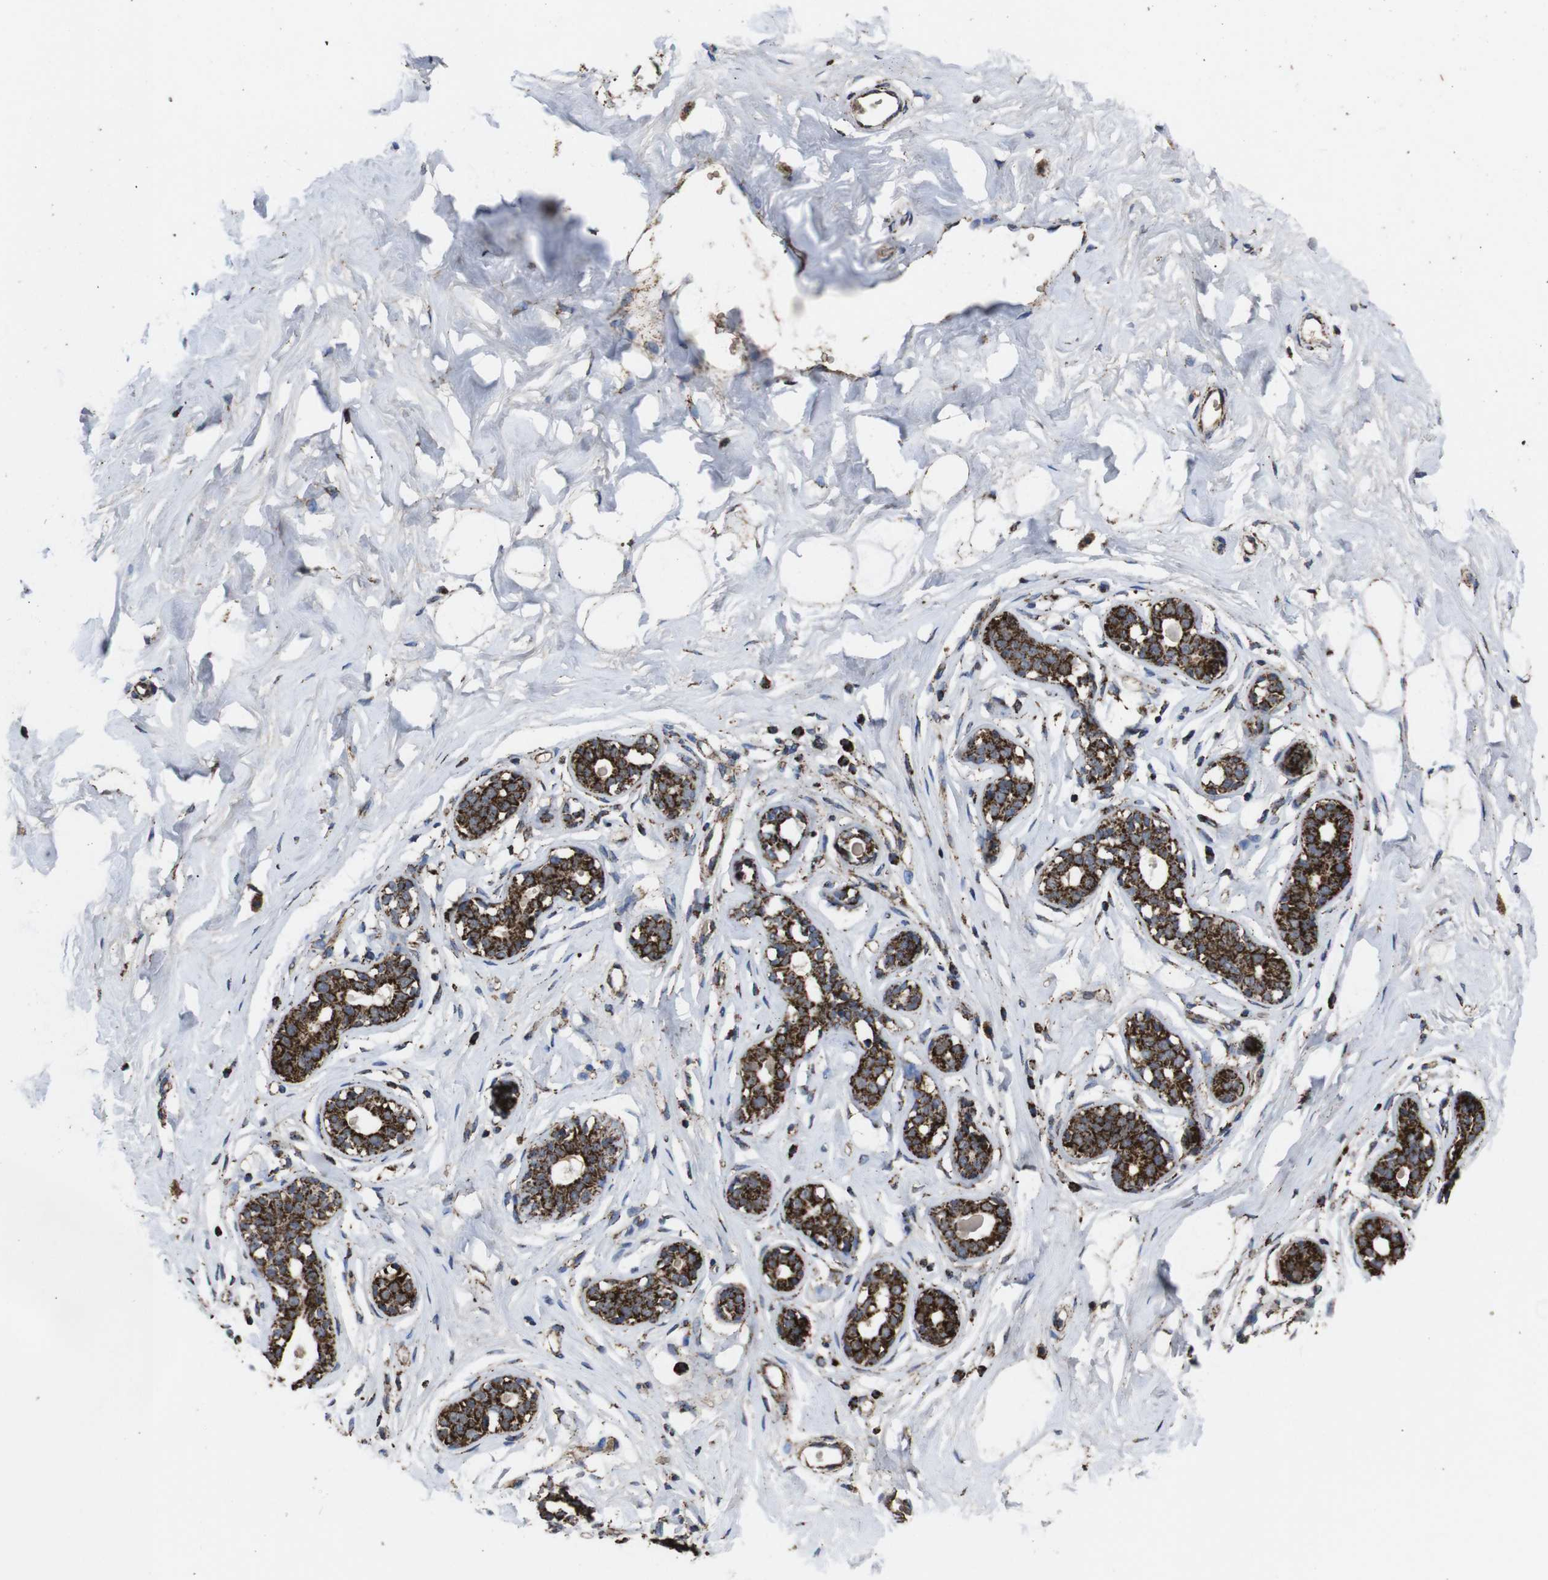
{"staining": {"intensity": "strong", "quantity": ">75%", "location": "cytoplasmic/membranous"}, "tissue": "breast", "cell_type": "Adipocytes", "image_type": "normal", "snomed": [{"axis": "morphology", "description": "Normal tissue, NOS"}, {"axis": "topography", "description": "Breast"}], "caption": "Benign breast demonstrates strong cytoplasmic/membranous staining in about >75% of adipocytes (DAB (3,3'-diaminobenzidine) IHC, brown staining for protein, blue staining for nuclei)..", "gene": "ATP5F1A", "patient": {"sex": "female", "age": 23}}